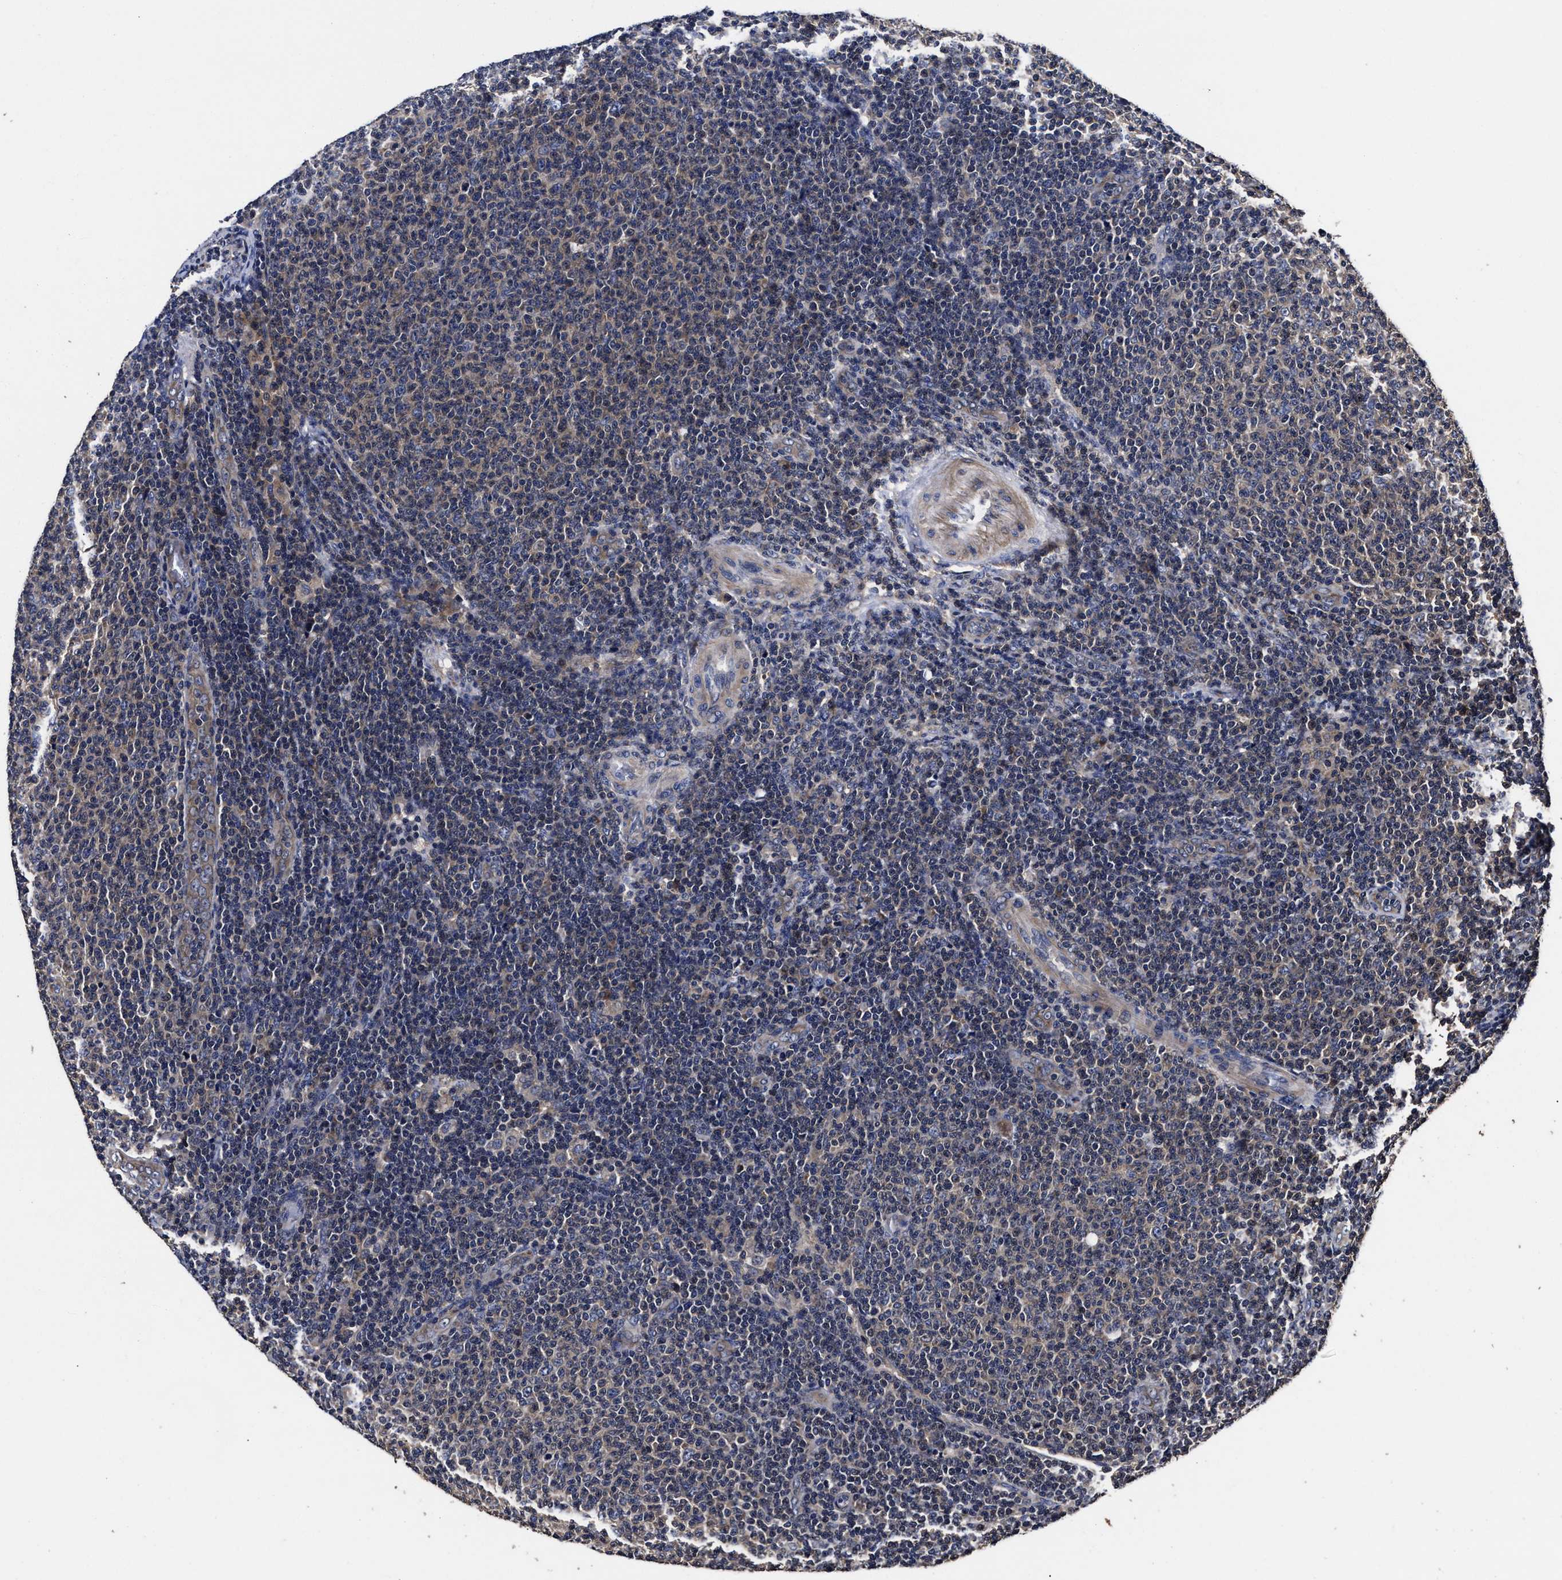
{"staining": {"intensity": "moderate", "quantity": "<25%", "location": "cytoplasmic/membranous"}, "tissue": "lymphoma", "cell_type": "Tumor cells", "image_type": "cancer", "snomed": [{"axis": "morphology", "description": "Malignant lymphoma, non-Hodgkin's type, Low grade"}, {"axis": "topography", "description": "Lymph node"}], "caption": "A histopathology image showing moderate cytoplasmic/membranous positivity in about <25% of tumor cells in low-grade malignant lymphoma, non-Hodgkin's type, as visualized by brown immunohistochemical staining.", "gene": "AVEN", "patient": {"sex": "male", "age": 66}}